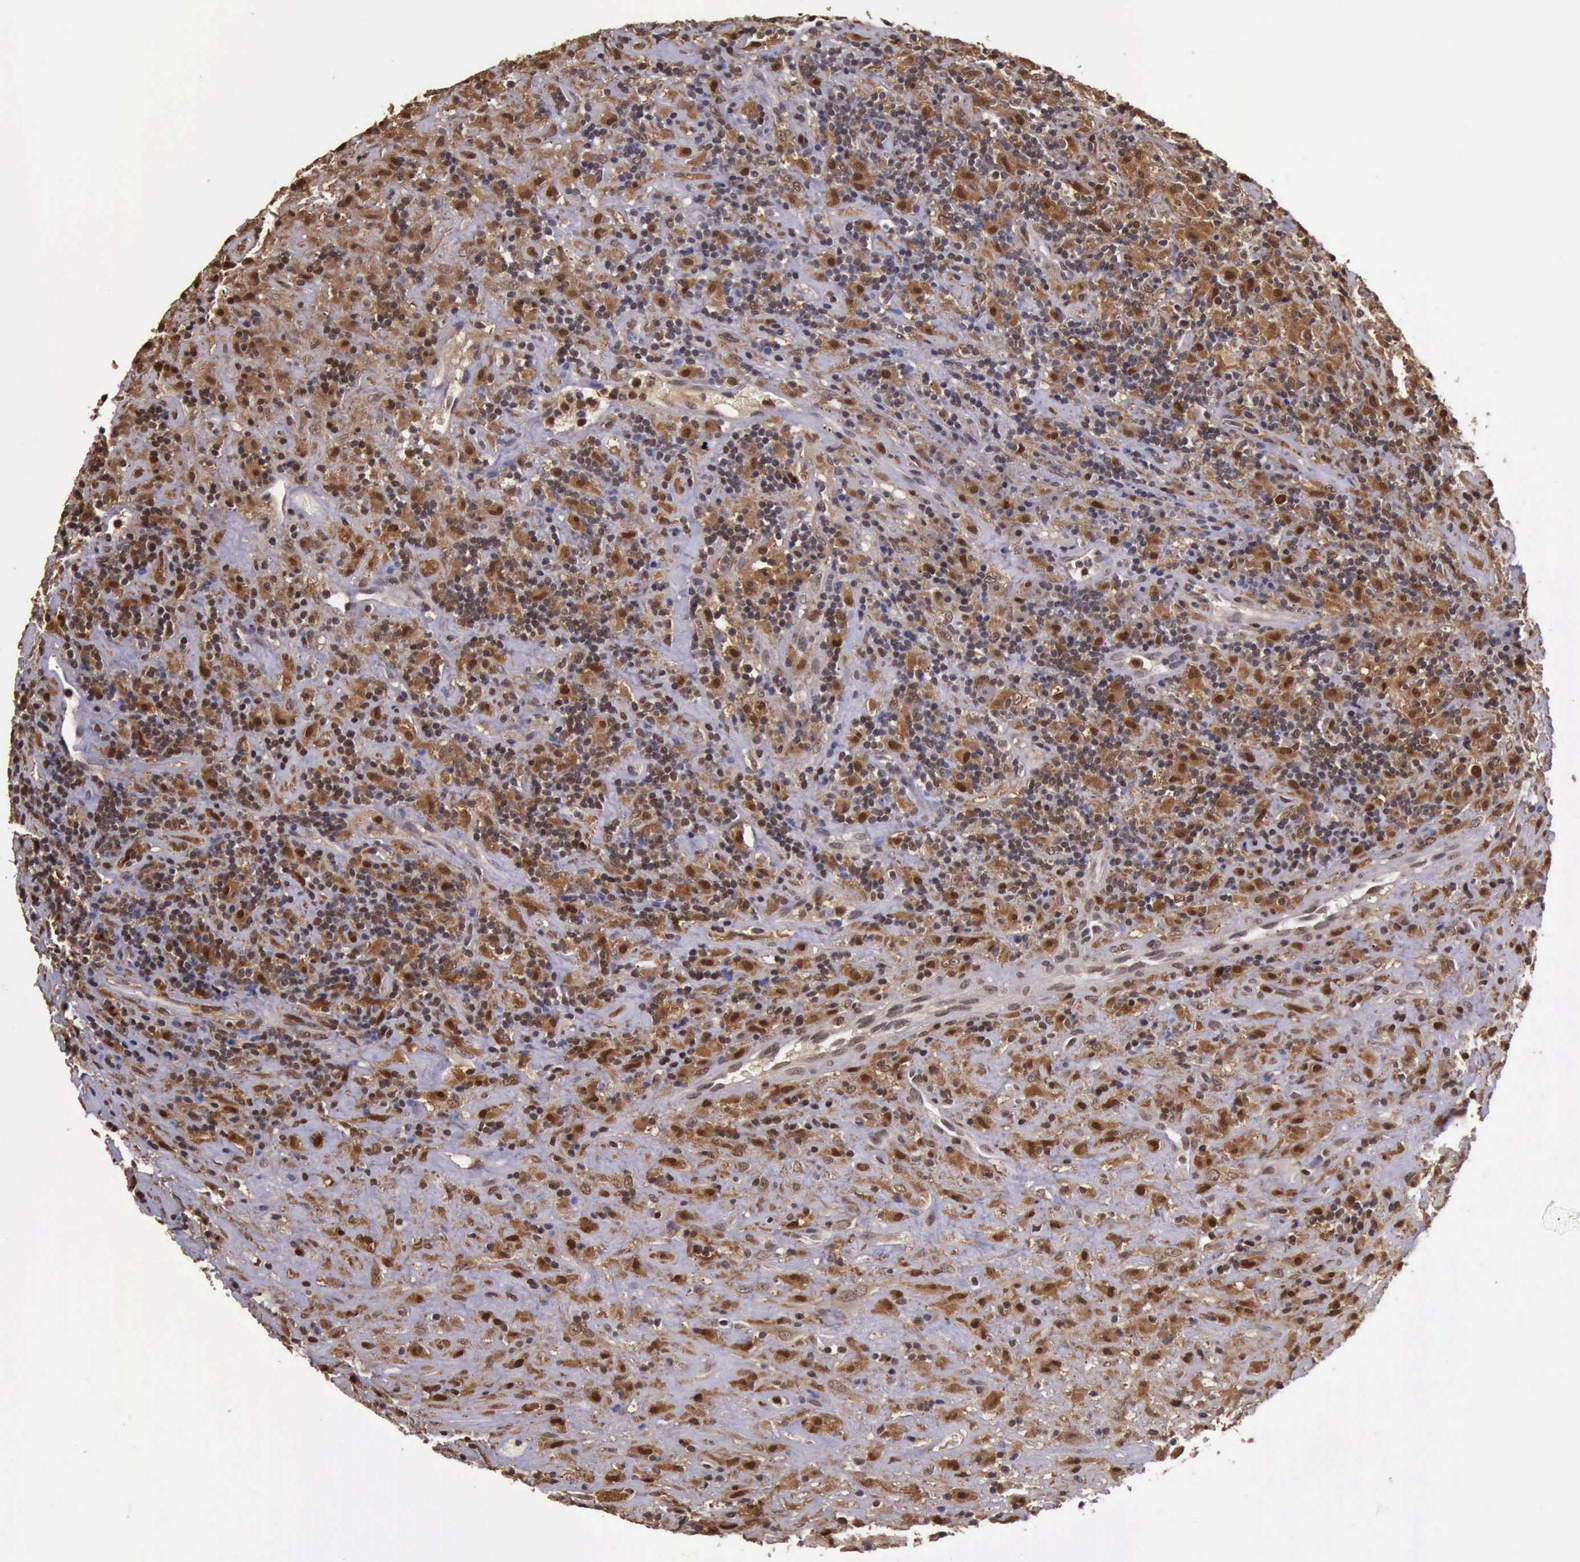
{"staining": {"intensity": "strong", "quantity": "25%-75%", "location": "cytoplasmic/membranous,nuclear"}, "tissue": "lymphoma", "cell_type": "Tumor cells", "image_type": "cancer", "snomed": [{"axis": "morphology", "description": "Hodgkin's disease, NOS"}, {"axis": "topography", "description": "Lymph node"}], "caption": "This micrograph shows immunohistochemistry staining of Hodgkin's disease, with high strong cytoplasmic/membranous and nuclear expression in approximately 25%-75% of tumor cells.", "gene": "TYMP", "patient": {"sex": "male", "age": 46}}